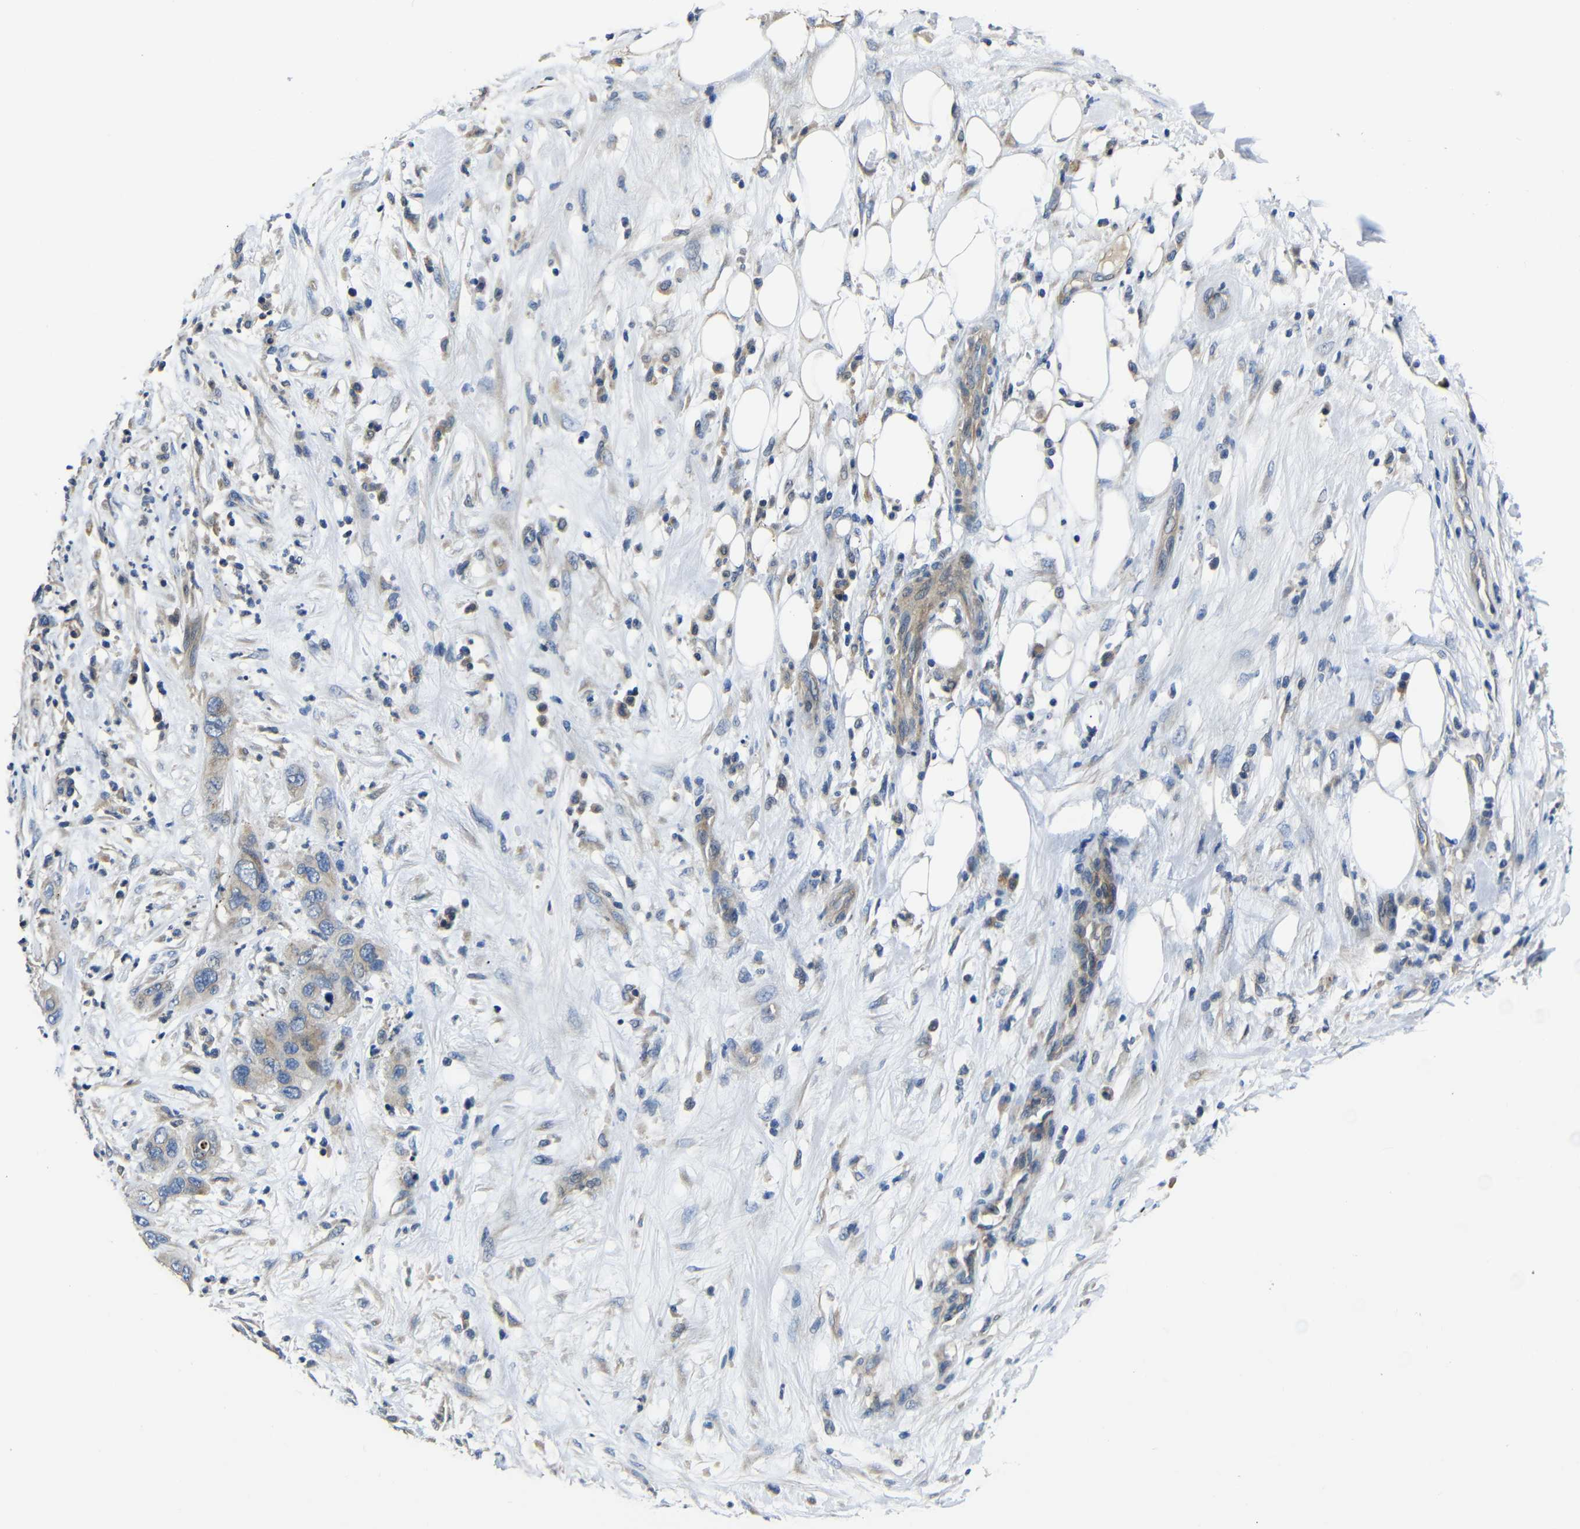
{"staining": {"intensity": "weak", "quantity": "25%-75%", "location": "cytoplasmic/membranous"}, "tissue": "pancreatic cancer", "cell_type": "Tumor cells", "image_type": "cancer", "snomed": [{"axis": "morphology", "description": "Adenocarcinoma, NOS"}, {"axis": "topography", "description": "Pancreas"}], "caption": "The immunohistochemical stain shows weak cytoplasmic/membranous expression in tumor cells of pancreatic cancer tissue.", "gene": "AFDN", "patient": {"sex": "female", "age": 71}}